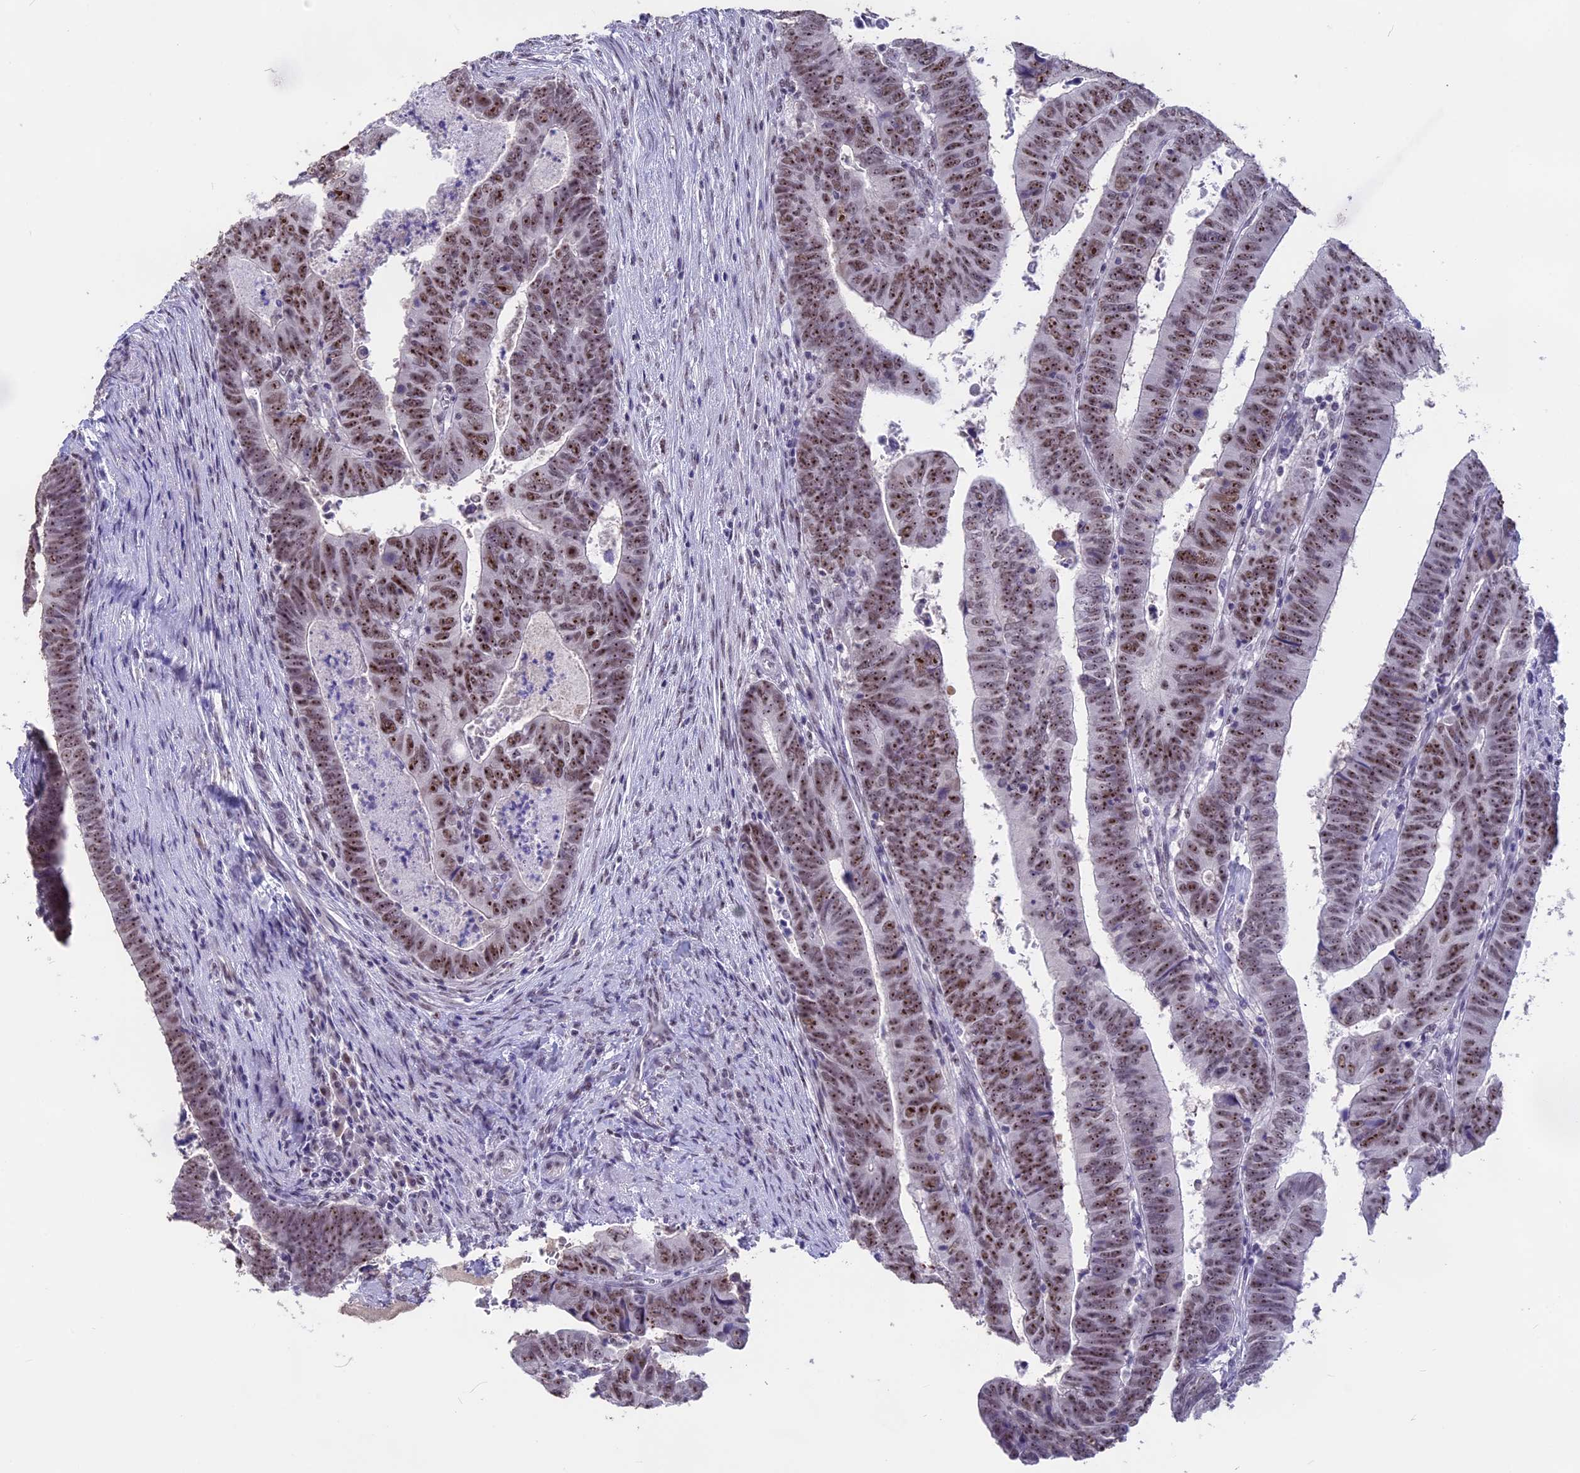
{"staining": {"intensity": "moderate", "quantity": ">75%", "location": "nuclear"}, "tissue": "colorectal cancer", "cell_type": "Tumor cells", "image_type": "cancer", "snomed": [{"axis": "morphology", "description": "Normal tissue, NOS"}, {"axis": "morphology", "description": "Adenocarcinoma, NOS"}, {"axis": "topography", "description": "Rectum"}], "caption": "Immunohistochemical staining of human adenocarcinoma (colorectal) displays medium levels of moderate nuclear expression in about >75% of tumor cells. The staining was performed using DAB (3,3'-diaminobenzidine), with brown indicating positive protein expression. Nuclei are stained blue with hematoxylin.", "gene": "SETD2", "patient": {"sex": "female", "age": 65}}